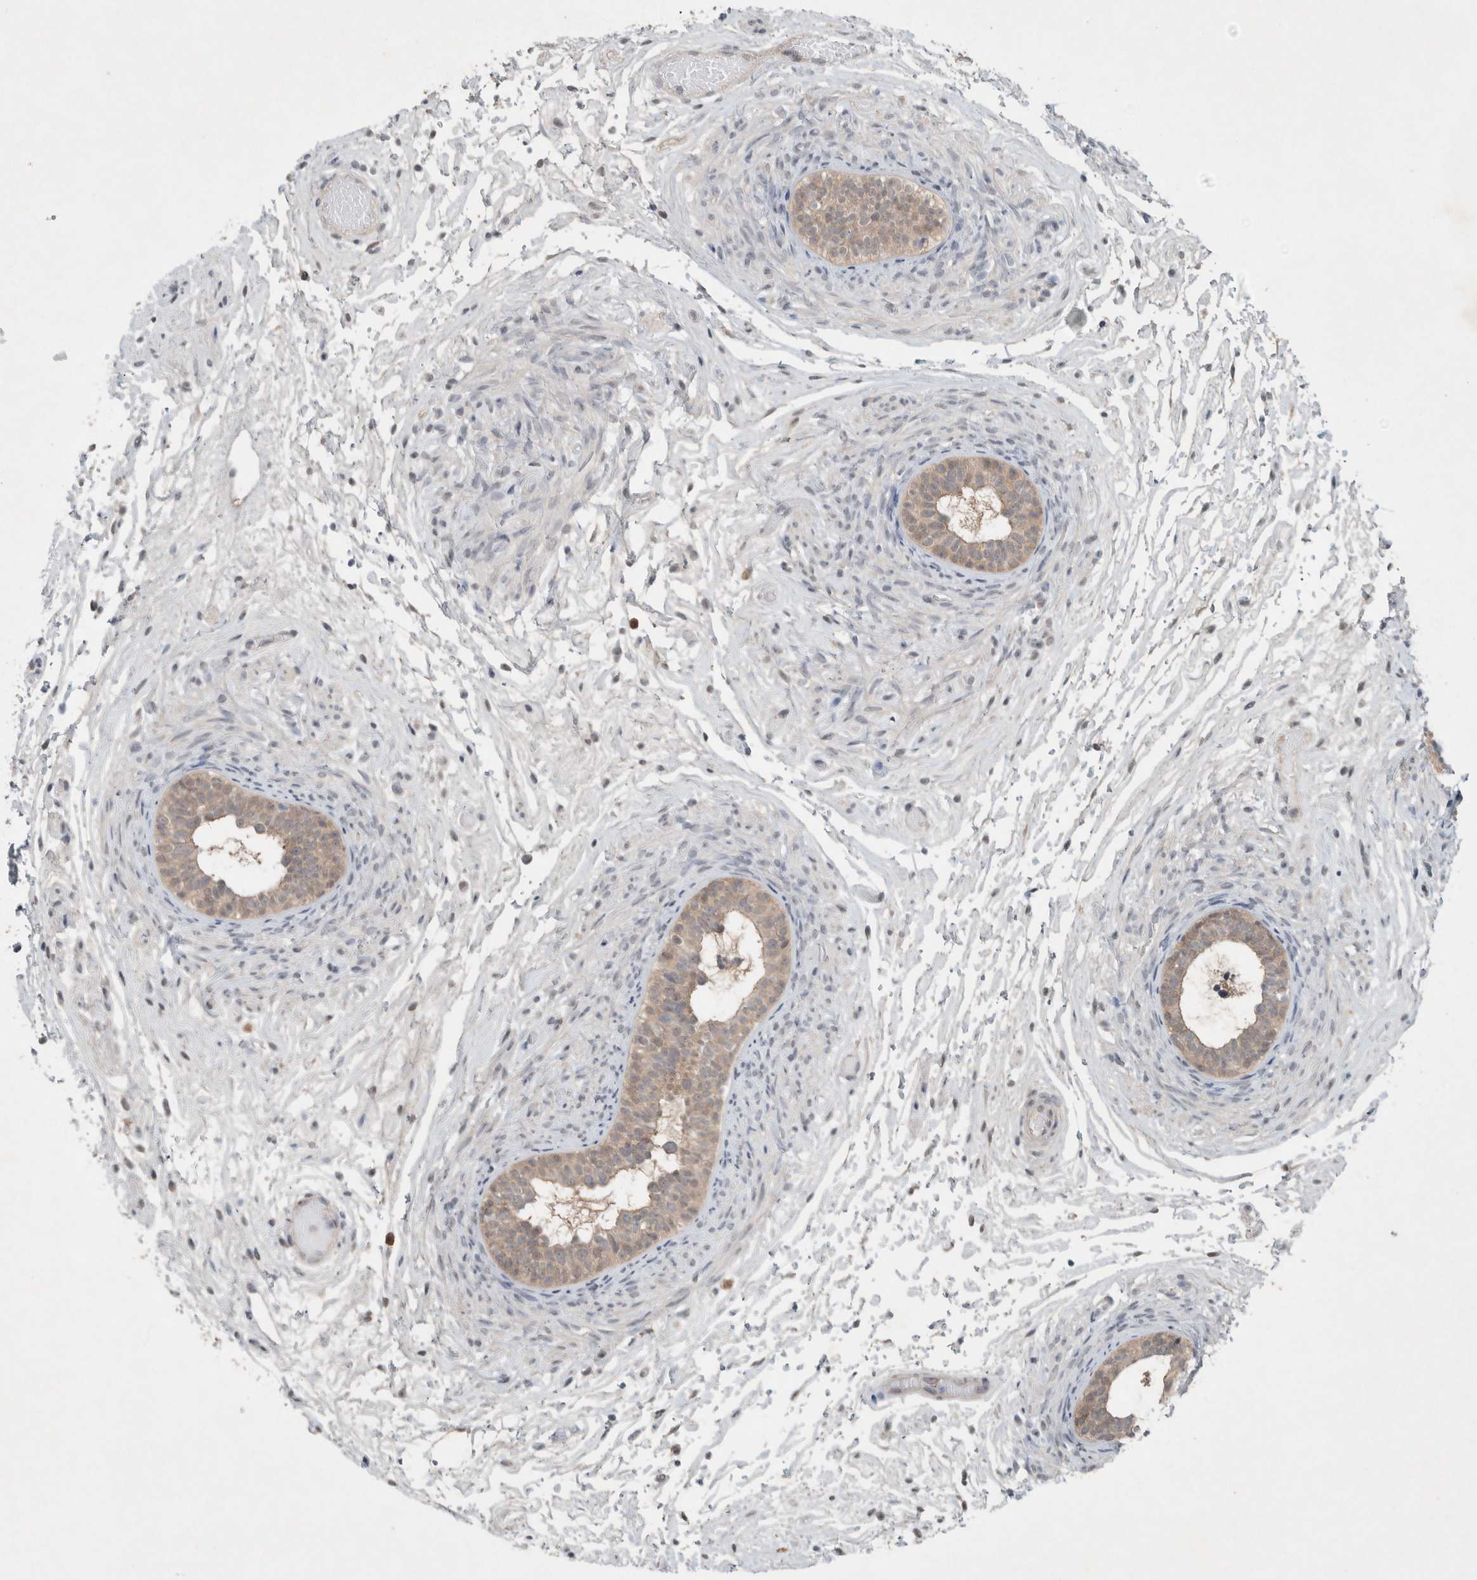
{"staining": {"intensity": "moderate", "quantity": ">75%", "location": "cytoplasmic/membranous"}, "tissue": "epididymis", "cell_type": "Glandular cells", "image_type": "normal", "snomed": [{"axis": "morphology", "description": "Normal tissue, NOS"}, {"axis": "topography", "description": "Epididymis"}], "caption": "DAB immunohistochemical staining of unremarkable epididymis displays moderate cytoplasmic/membranous protein expression in about >75% of glandular cells.", "gene": "ENSG00000285245", "patient": {"sex": "male", "age": 5}}